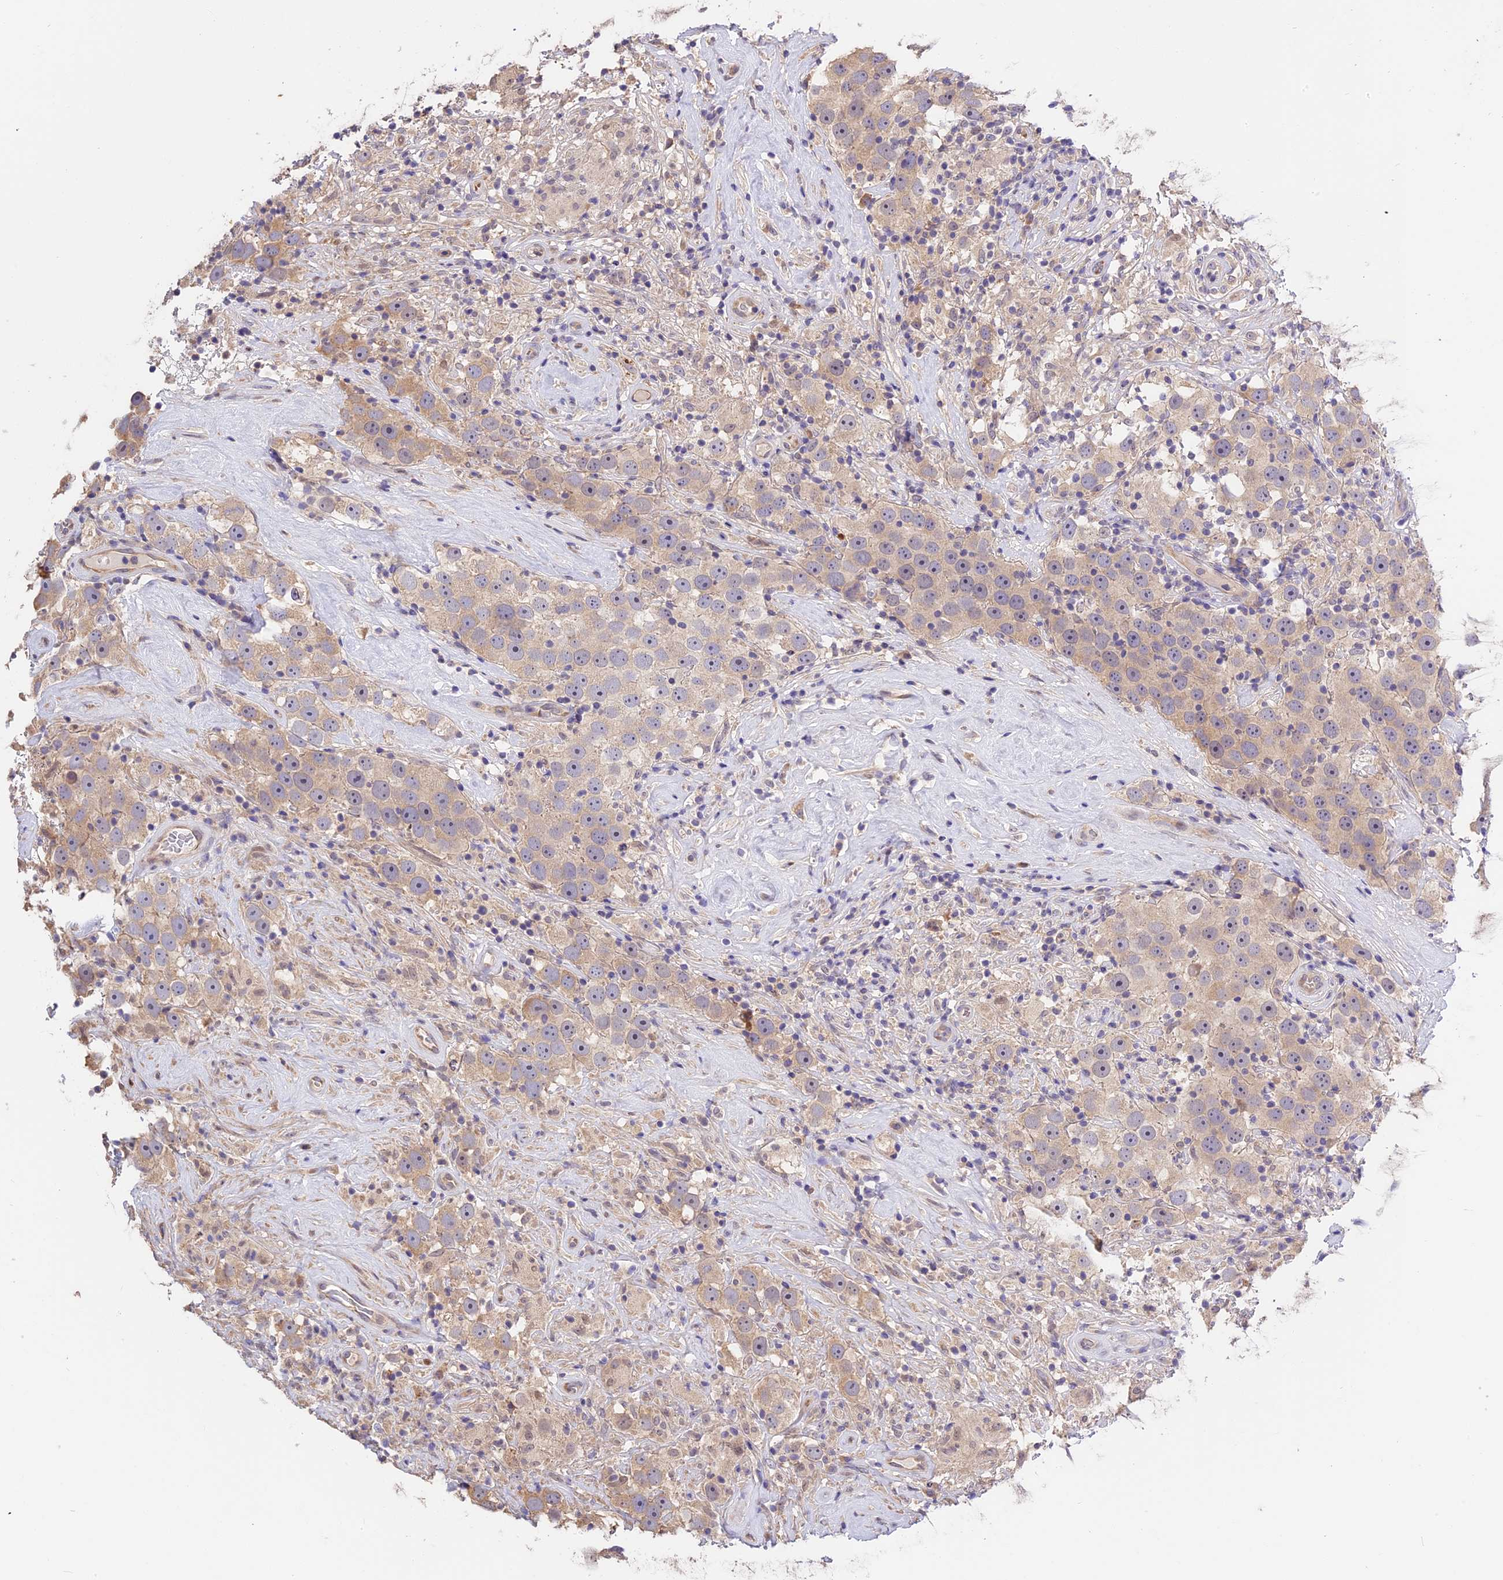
{"staining": {"intensity": "weak", "quantity": "25%-75%", "location": "cytoplasmic/membranous"}, "tissue": "testis cancer", "cell_type": "Tumor cells", "image_type": "cancer", "snomed": [{"axis": "morphology", "description": "Seminoma, NOS"}, {"axis": "topography", "description": "Testis"}], "caption": "Testis cancer stained for a protein demonstrates weak cytoplasmic/membranous positivity in tumor cells. (Stains: DAB (3,3'-diaminobenzidine) in brown, nuclei in blue, Microscopy: brightfield microscopy at high magnification).", "gene": "BSCL2", "patient": {"sex": "male", "age": 49}}